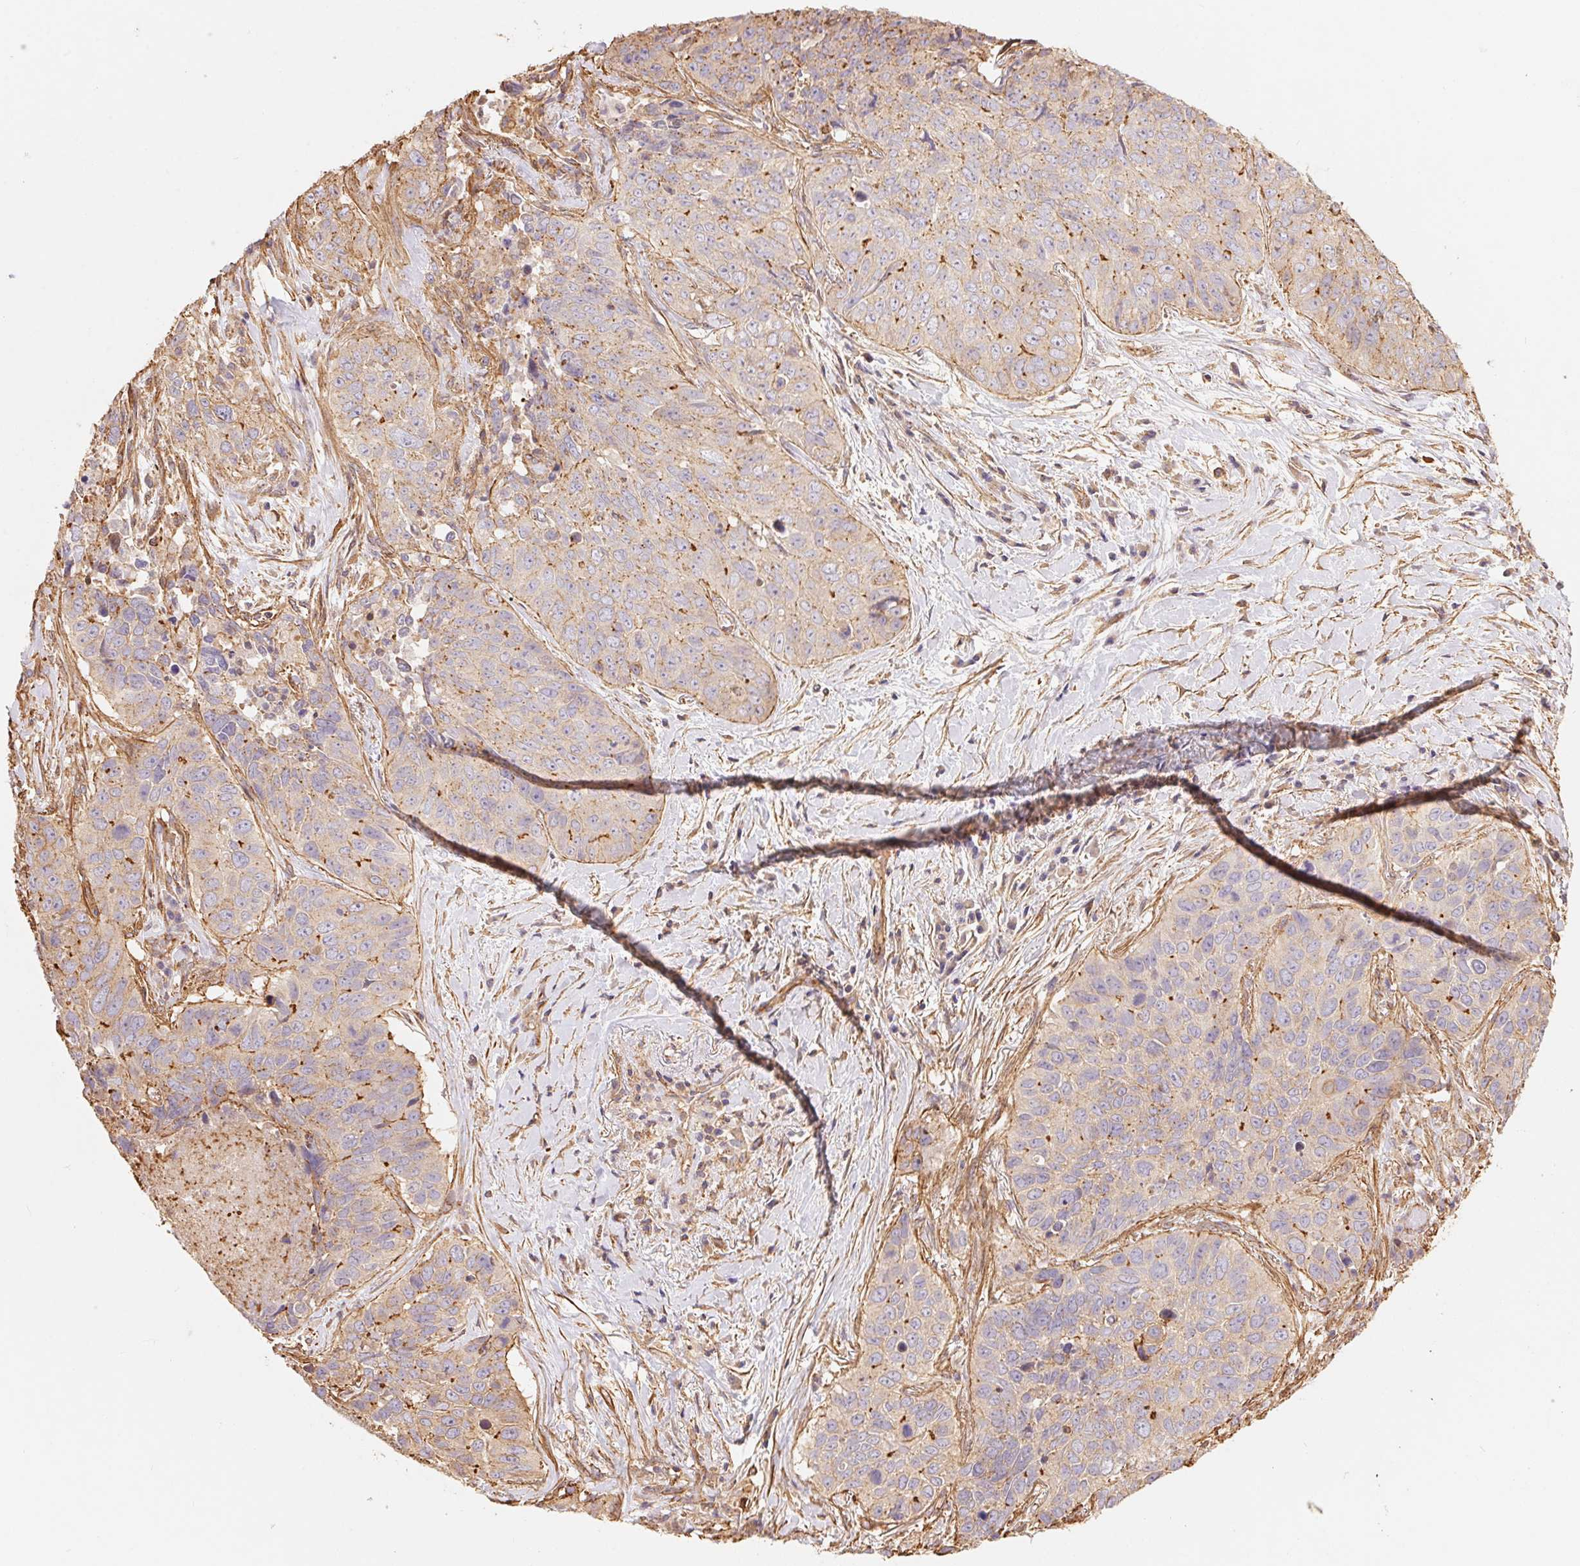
{"staining": {"intensity": "weak", "quantity": "<25%", "location": "cytoplasmic/membranous"}, "tissue": "lung cancer", "cell_type": "Tumor cells", "image_type": "cancer", "snomed": [{"axis": "morphology", "description": "Normal tissue, NOS"}, {"axis": "morphology", "description": "Squamous cell carcinoma, NOS"}, {"axis": "topography", "description": "Bronchus"}, {"axis": "topography", "description": "Lung"}], "caption": "Immunohistochemical staining of lung cancer displays no significant positivity in tumor cells. (DAB IHC with hematoxylin counter stain).", "gene": "FRAS1", "patient": {"sex": "male", "age": 64}}